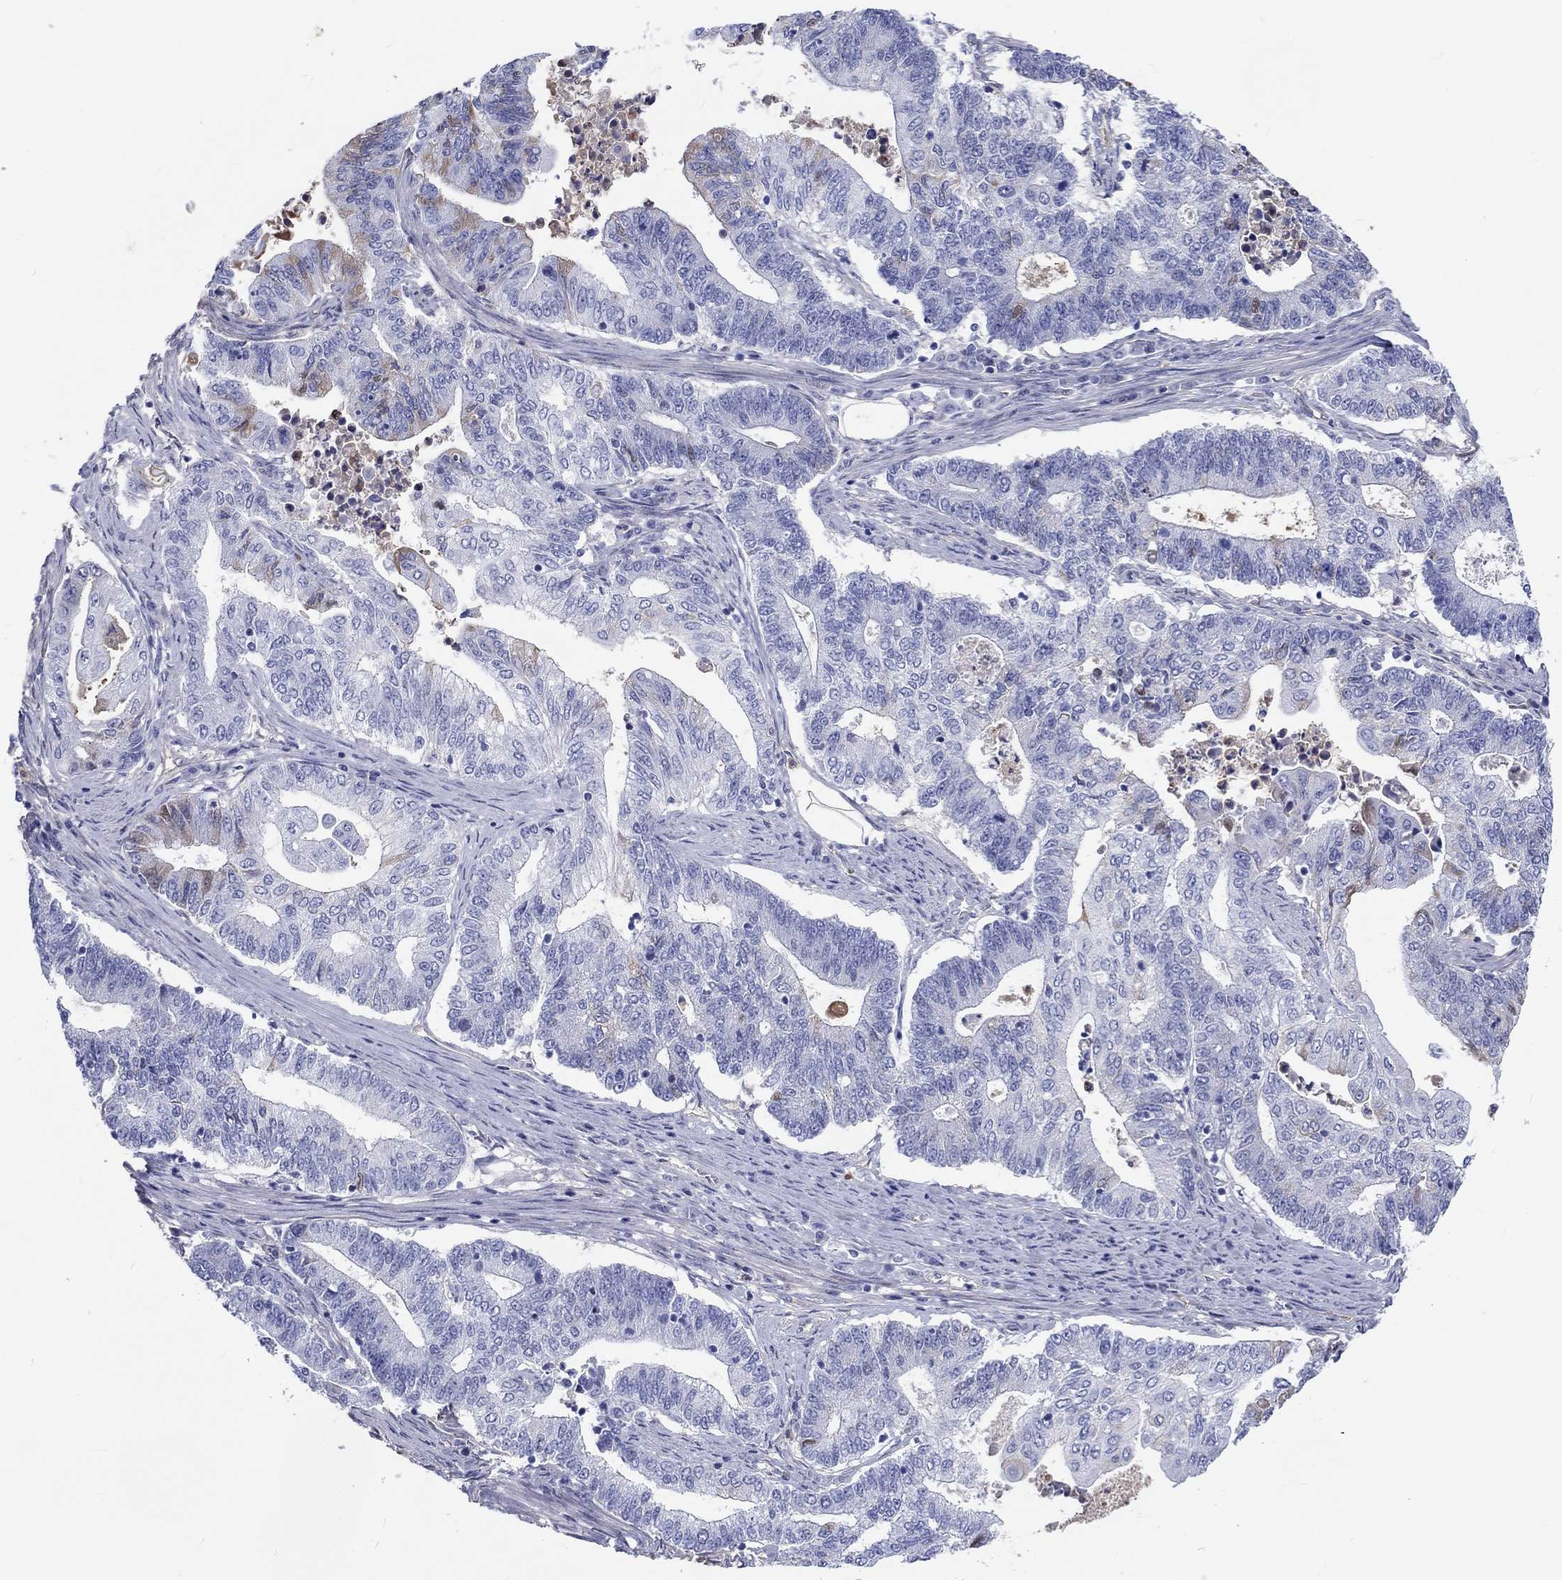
{"staining": {"intensity": "negative", "quantity": "none", "location": "none"}, "tissue": "endometrial cancer", "cell_type": "Tumor cells", "image_type": "cancer", "snomed": [{"axis": "morphology", "description": "Adenocarcinoma, NOS"}, {"axis": "topography", "description": "Uterus"}, {"axis": "topography", "description": "Endometrium"}], "caption": "The IHC micrograph has no significant expression in tumor cells of endometrial adenocarcinoma tissue.", "gene": "CDY2B", "patient": {"sex": "female", "age": 54}}